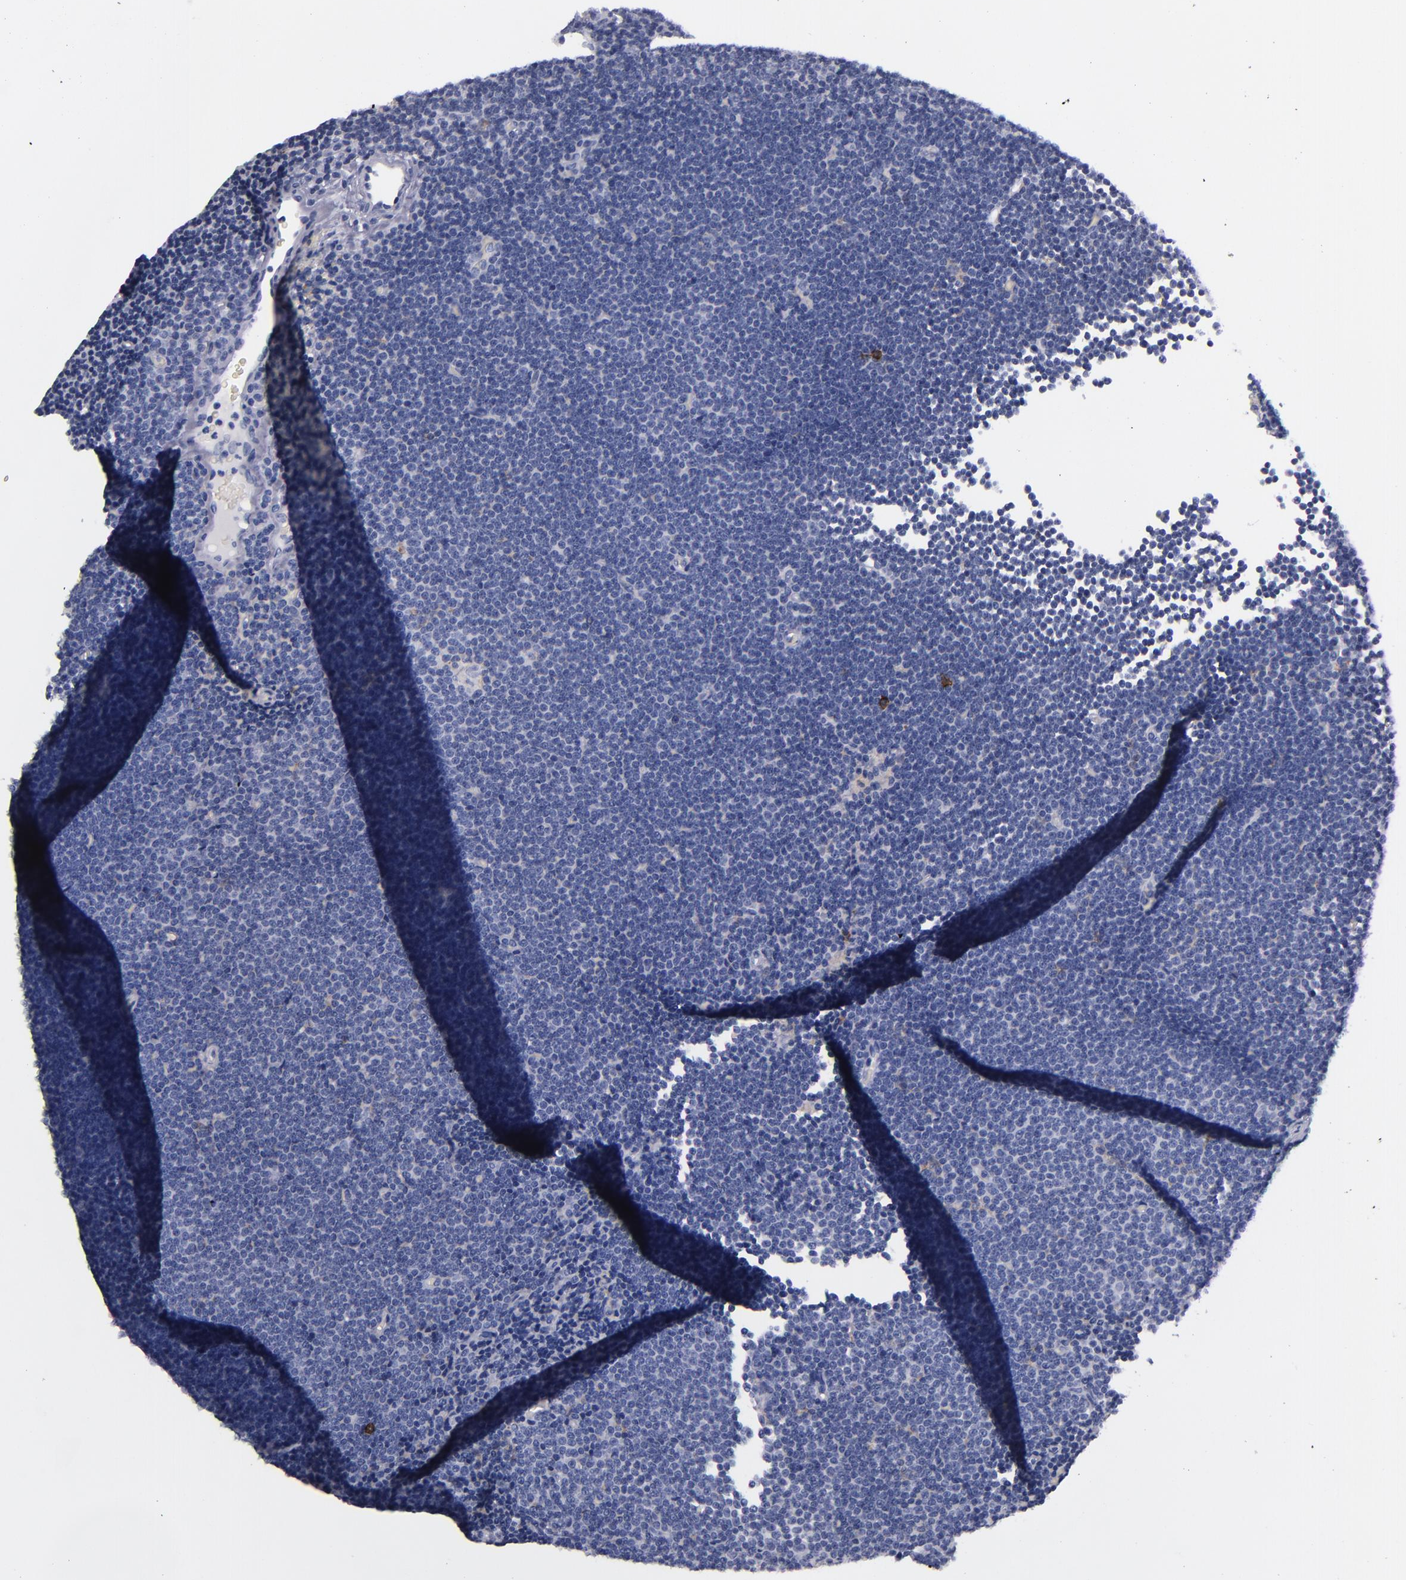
{"staining": {"intensity": "strong", "quantity": "<25%", "location": "cytoplasmic/membranous"}, "tissue": "lymphoma", "cell_type": "Tumor cells", "image_type": "cancer", "snomed": [{"axis": "morphology", "description": "Malignant lymphoma, non-Hodgkin's type, Low grade"}, {"axis": "topography", "description": "Lymph node"}], "caption": "Malignant lymphoma, non-Hodgkin's type (low-grade) stained with immunohistochemistry (IHC) demonstrates strong cytoplasmic/membranous expression in about <25% of tumor cells.", "gene": "CD38", "patient": {"sex": "female", "age": 73}}